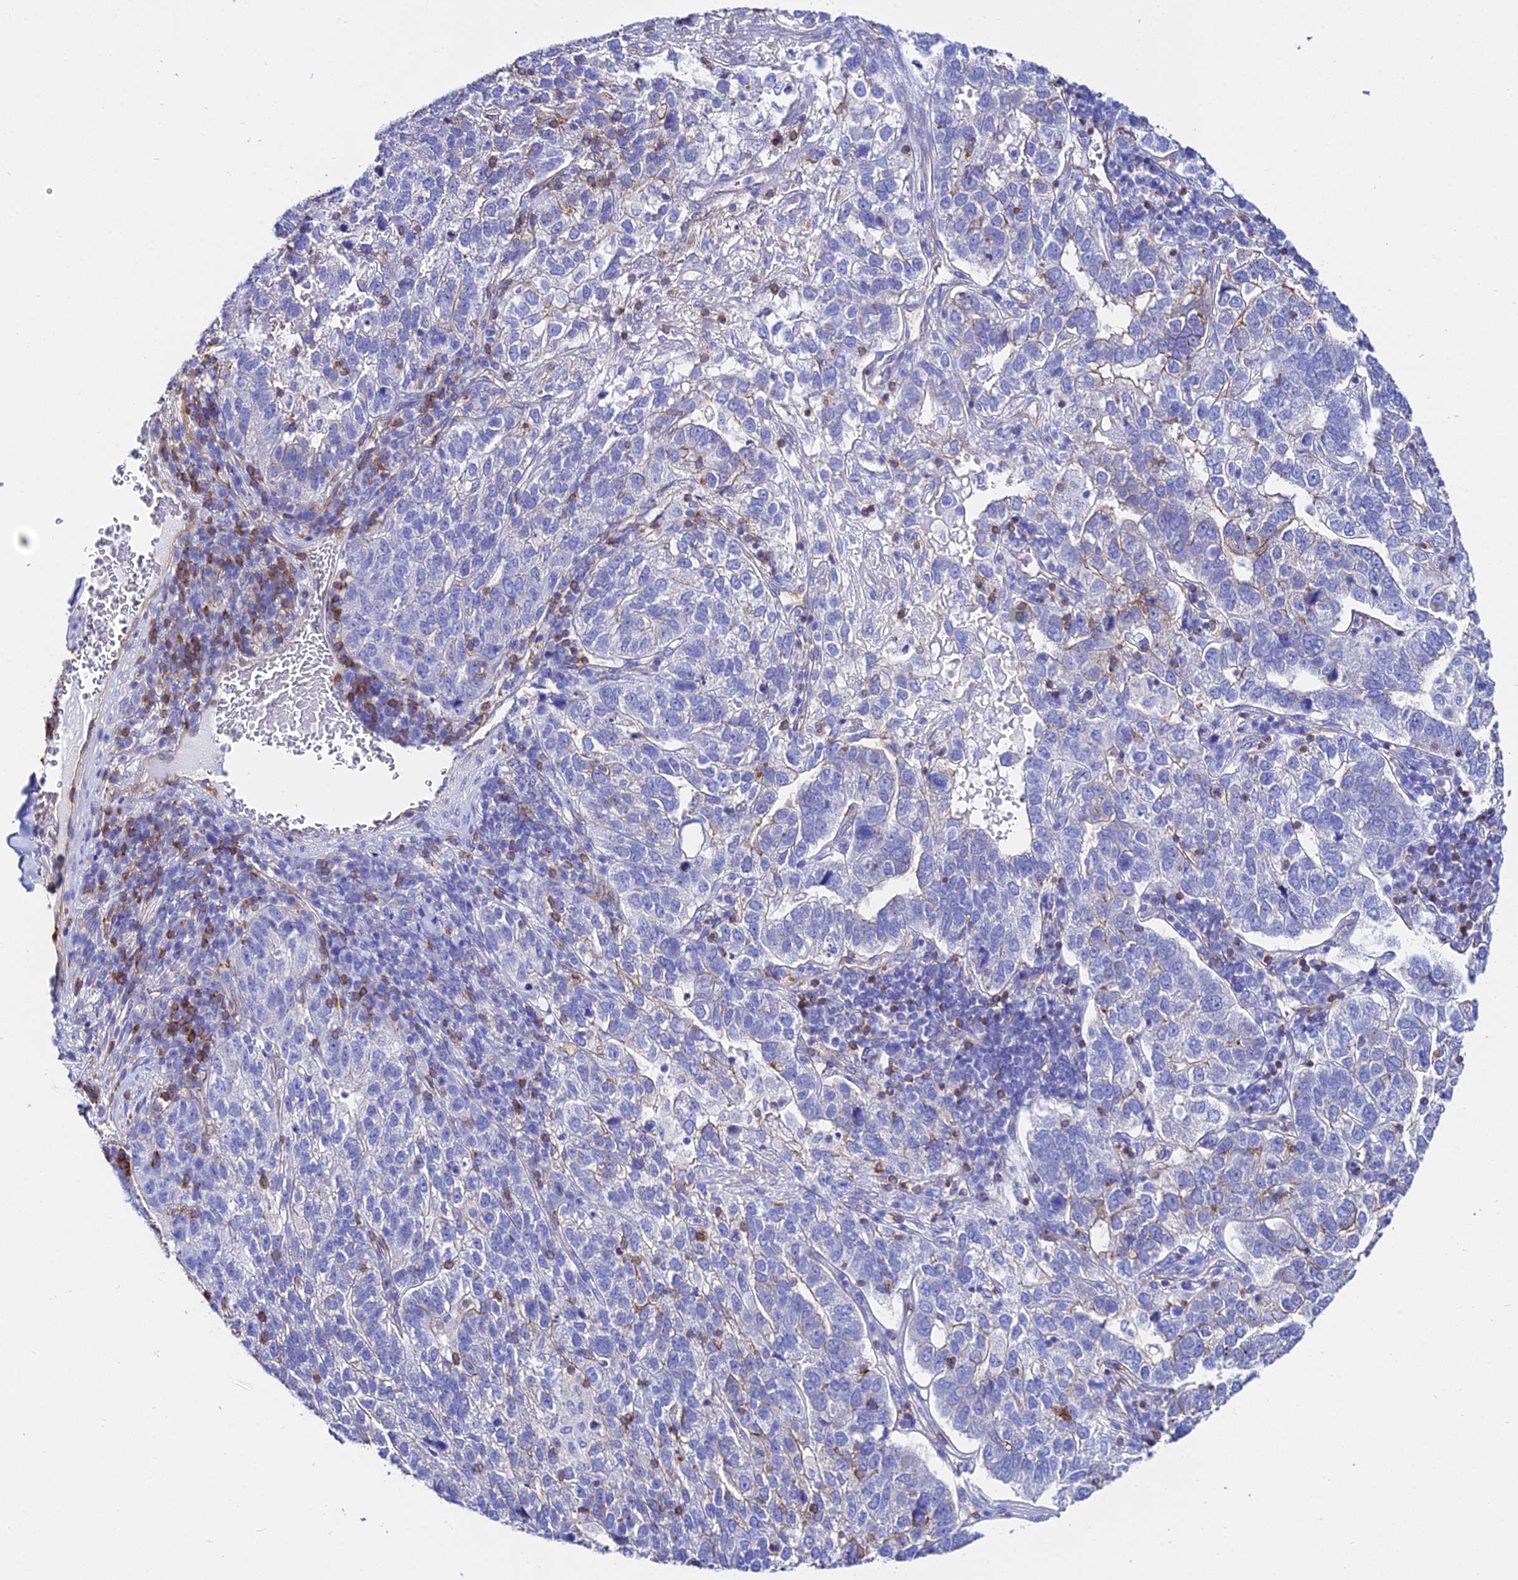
{"staining": {"intensity": "weak", "quantity": "<25%", "location": "cytoplasmic/membranous"}, "tissue": "pancreatic cancer", "cell_type": "Tumor cells", "image_type": "cancer", "snomed": [{"axis": "morphology", "description": "Adenocarcinoma, NOS"}, {"axis": "topography", "description": "Pancreas"}], "caption": "This is a photomicrograph of immunohistochemistry (IHC) staining of pancreatic adenocarcinoma, which shows no staining in tumor cells.", "gene": "S100A16", "patient": {"sex": "female", "age": 61}}